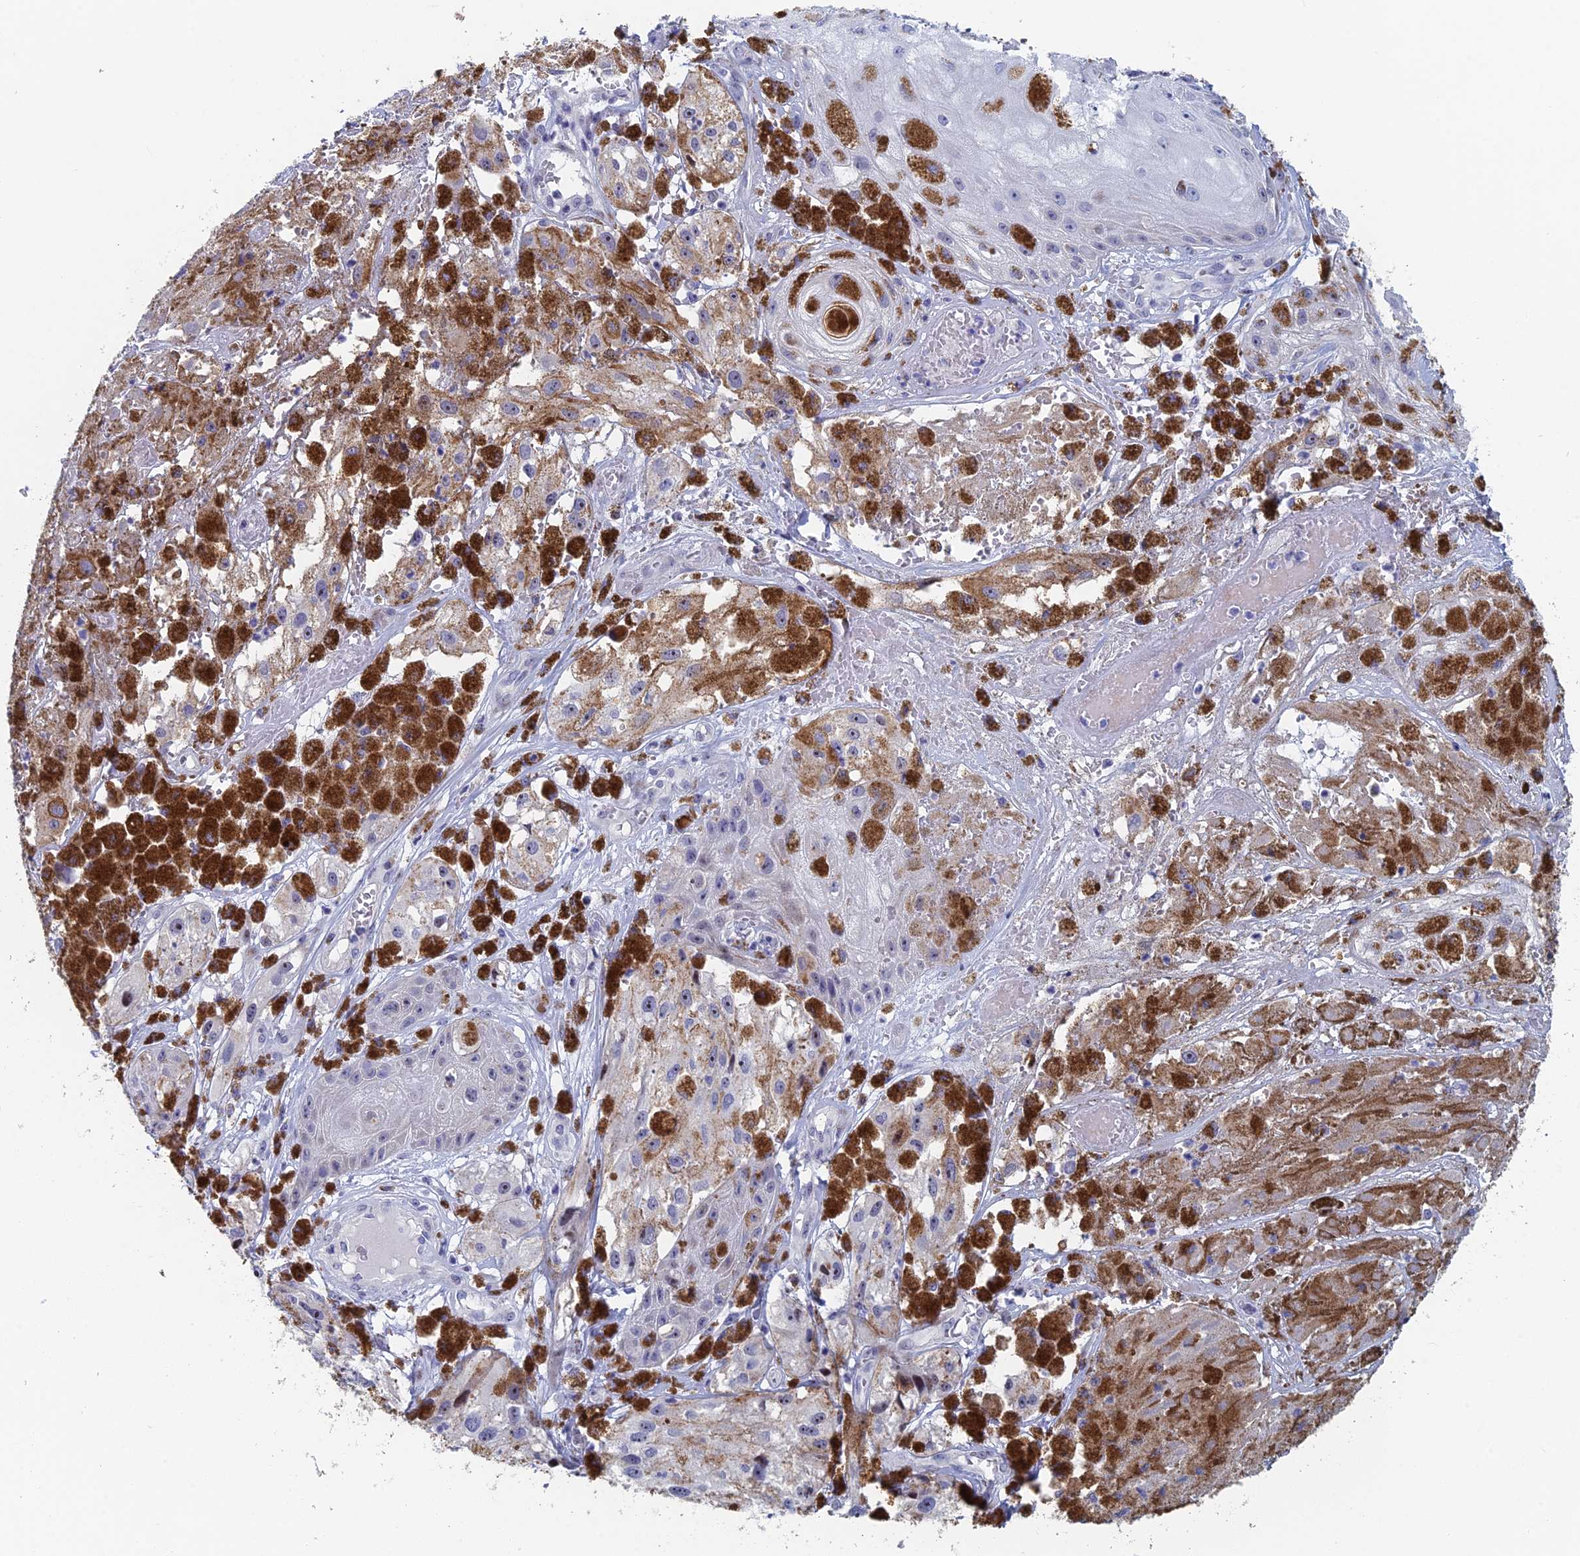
{"staining": {"intensity": "negative", "quantity": "none", "location": "none"}, "tissue": "melanoma", "cell_type": "Tumor cells", "image_type": "cancer", "snomed": [{"axis": "morphology", "description": "Malignant melanoma, NOS"}, {"axis": "topography", "description": "Skin"}], "caption": "DAB immunohistochemical staining of human malignant melanoma shows no significant expression in tumor cells. (DAB (3,3'-diaminobenzidine) immunohistochemistry, high magnification).", "gene": "DRGX", "patient": {"sex": "male", "age": 88}}